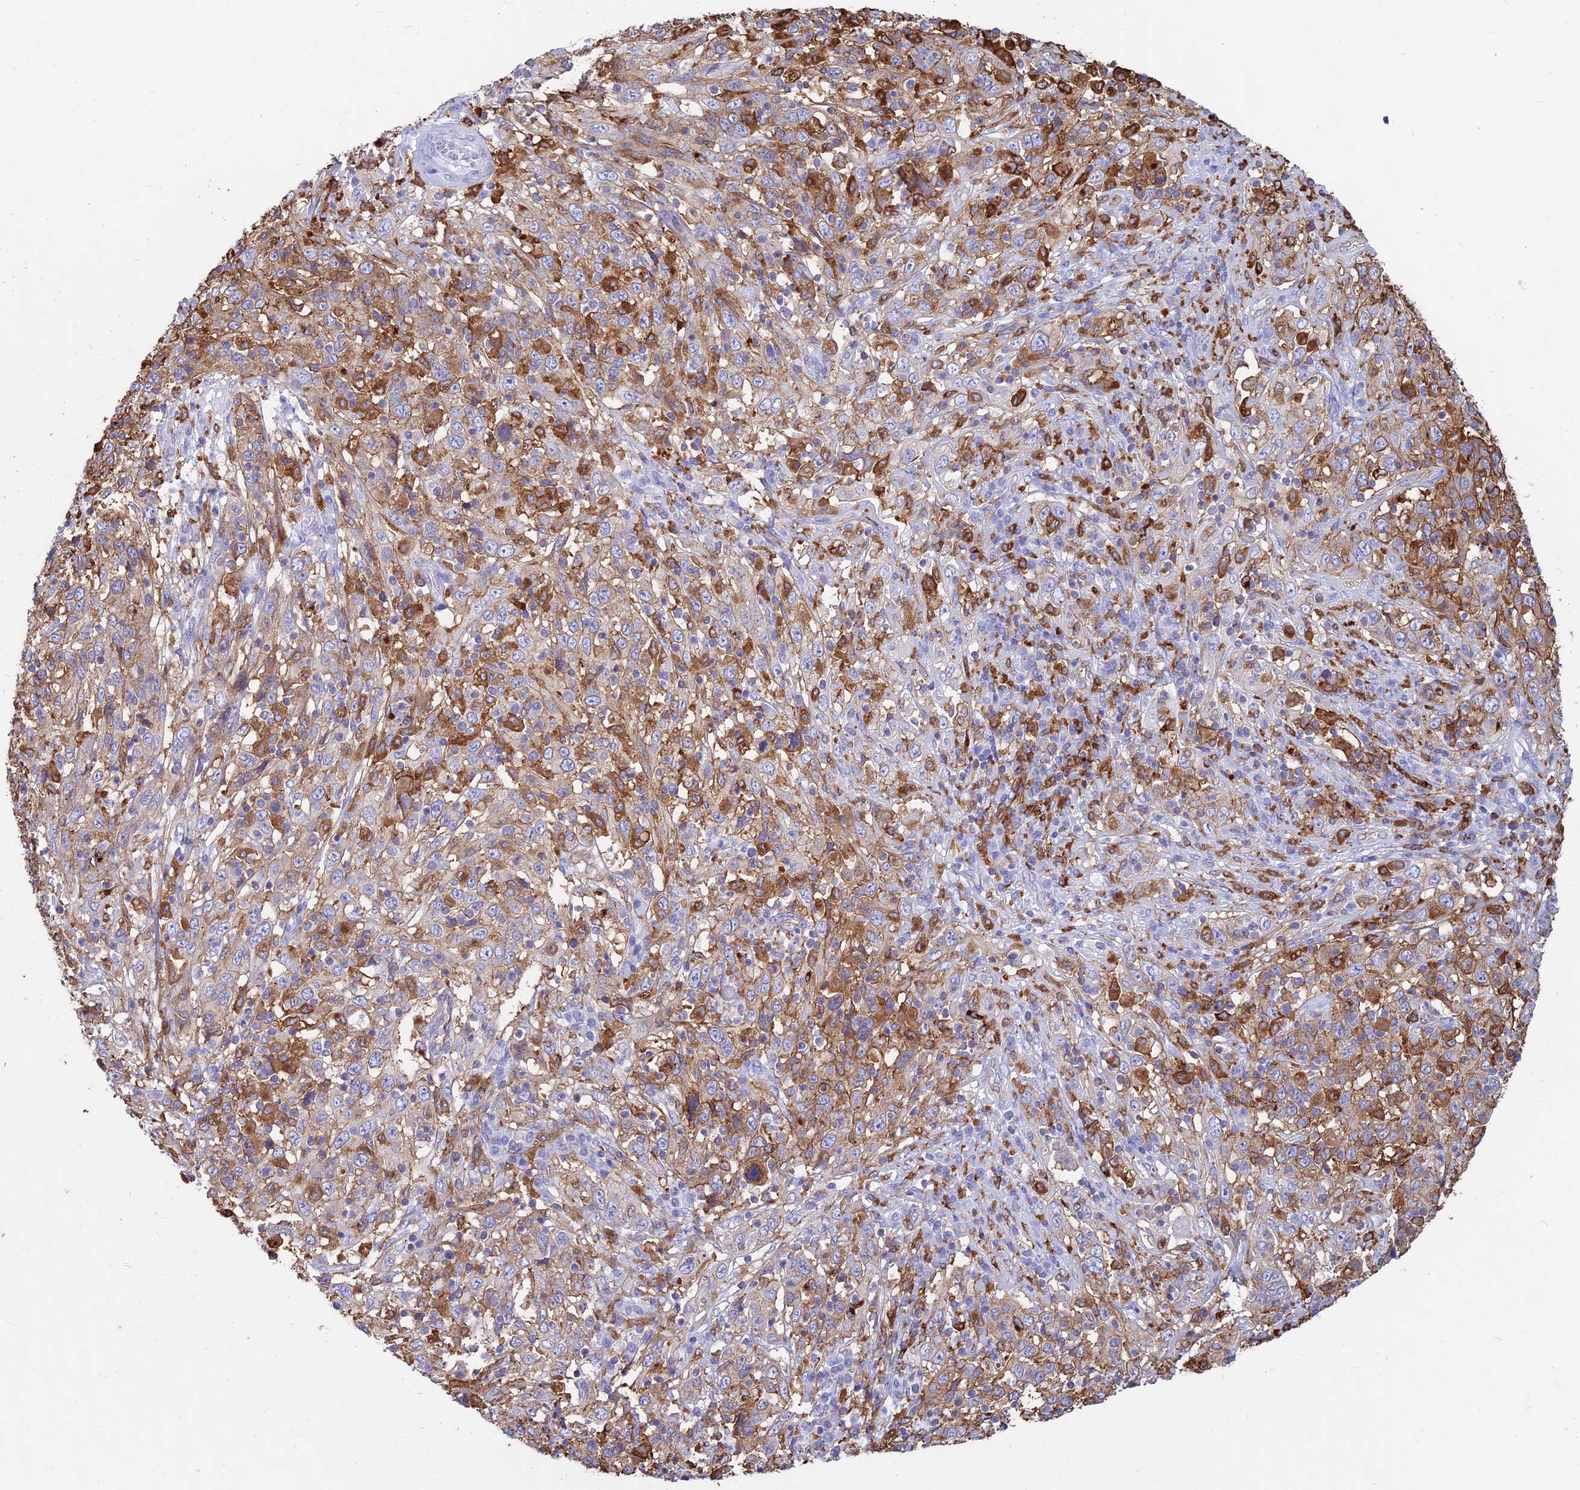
{"staining": {"intensity": "moderate", "quantity": ">75%", "location": "cytoplasmic/membranous"}, "tissue": "cervical cancer", "cell_type": "Tumor cells", "image_type": "cancer", "snomed": [{"axis": "morphology", "description": "Squamous cell carcinoma, NOS"}, {"axis": "topography", "description": "Cervix"}], "caption": "Protein expression analysis of human squamous cell carcinoma (cervical) reveals moderate cytoplasmic/membranous expression in about >75% of tumor cells. The protein is stained brown, and the nuclei are stained in blue (DAB IHC with brightfield microscopy, high magnification).", "gene": "HLA-DRB1", "patient": {"sex": "female", "age": 46}}